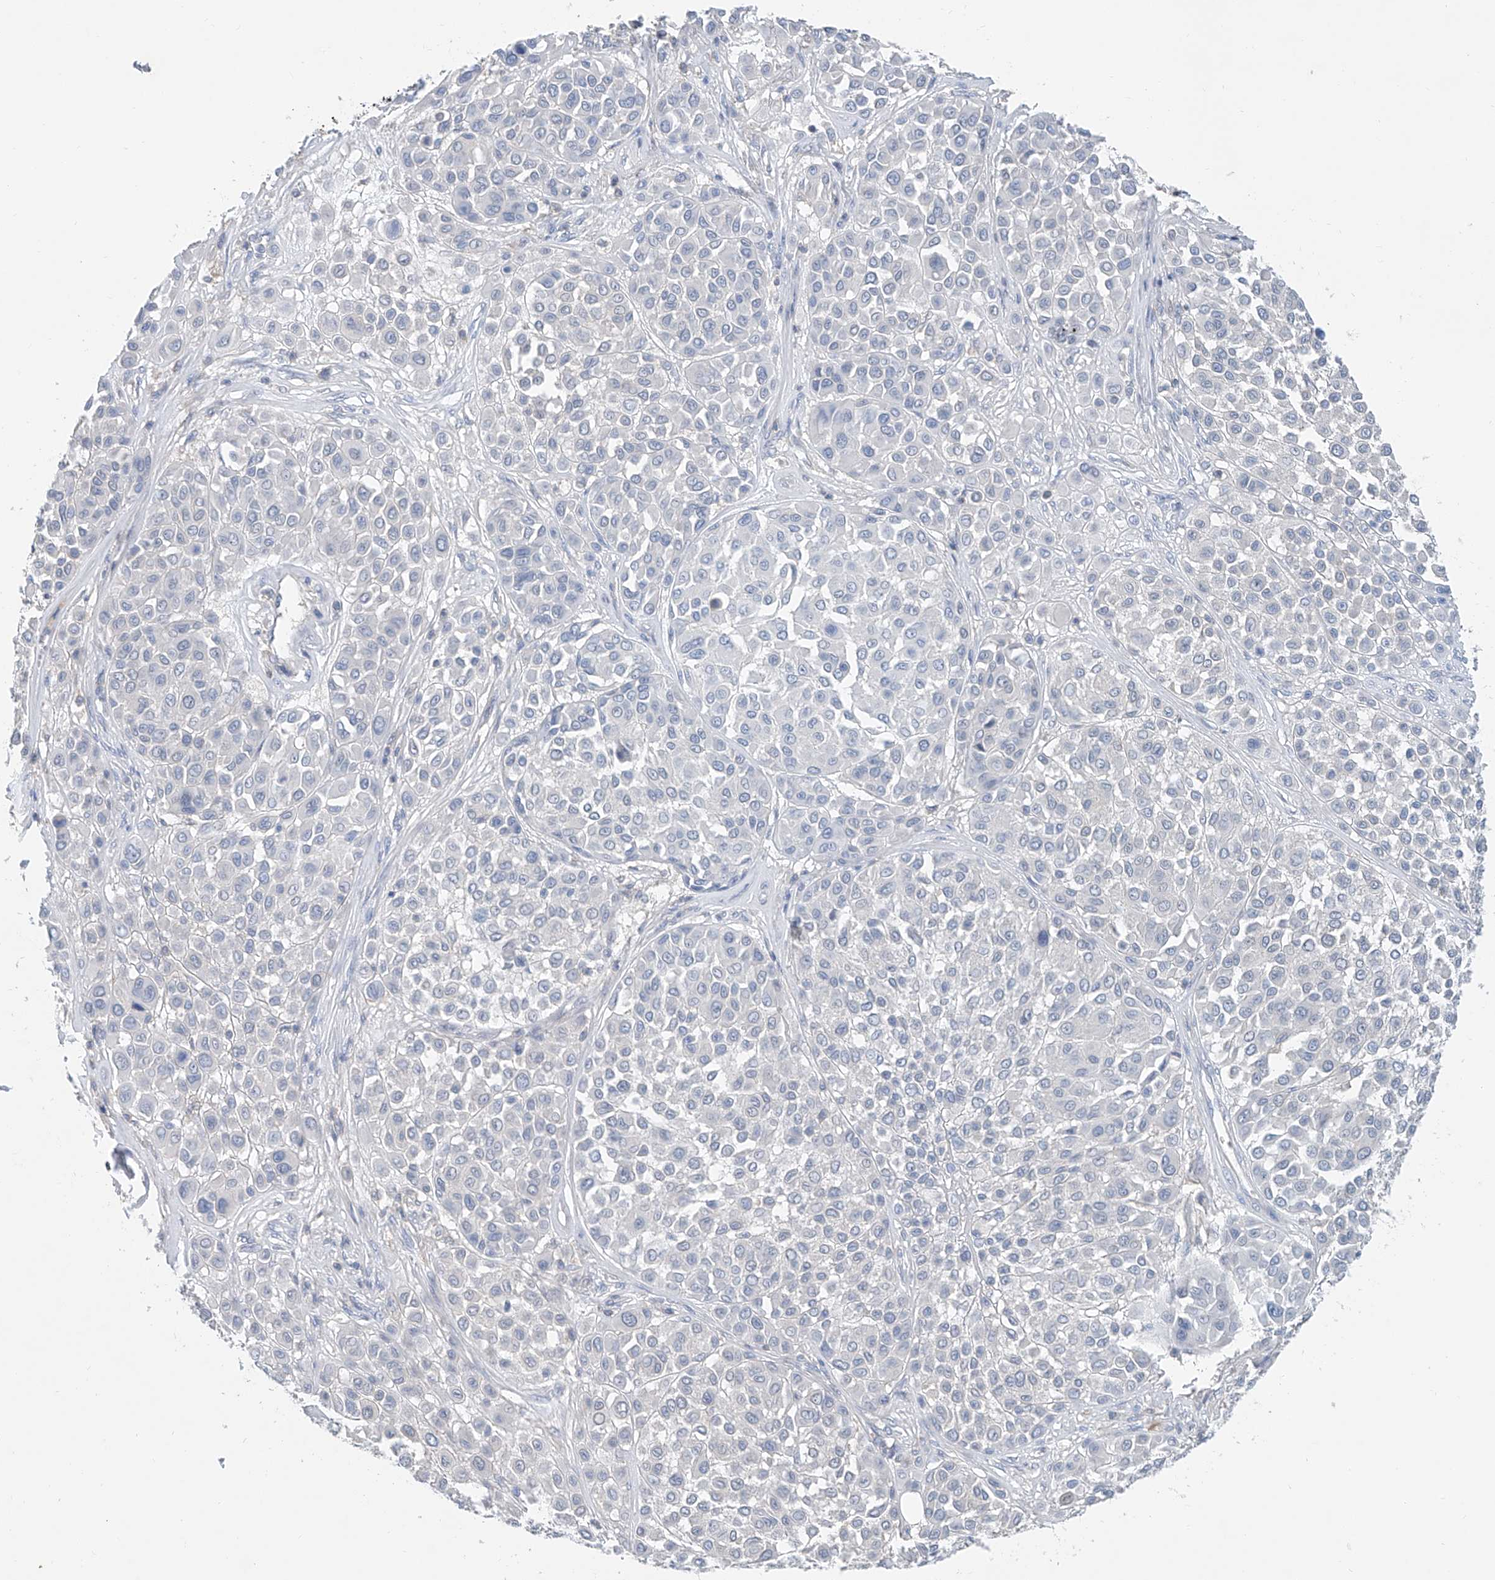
{"staining": {"intensity": "negative", "quantity": "none", "location": "none"}, "tissue": "melanoma", "cell_type": "Tumor cells", "image_type": "cancer", "snomed": [{"axis": "morphology", "description": "Malignant melanoma, Metastatic site"}, {"axis": "topography", "description": "Soft tissue"}], "caption": "Image shows no significant protein positivity in tumor cells of malignant melanoma (metastatic site).", "gene": "ANKRD34A", "patient": {"sex": "male", "age": 41}}